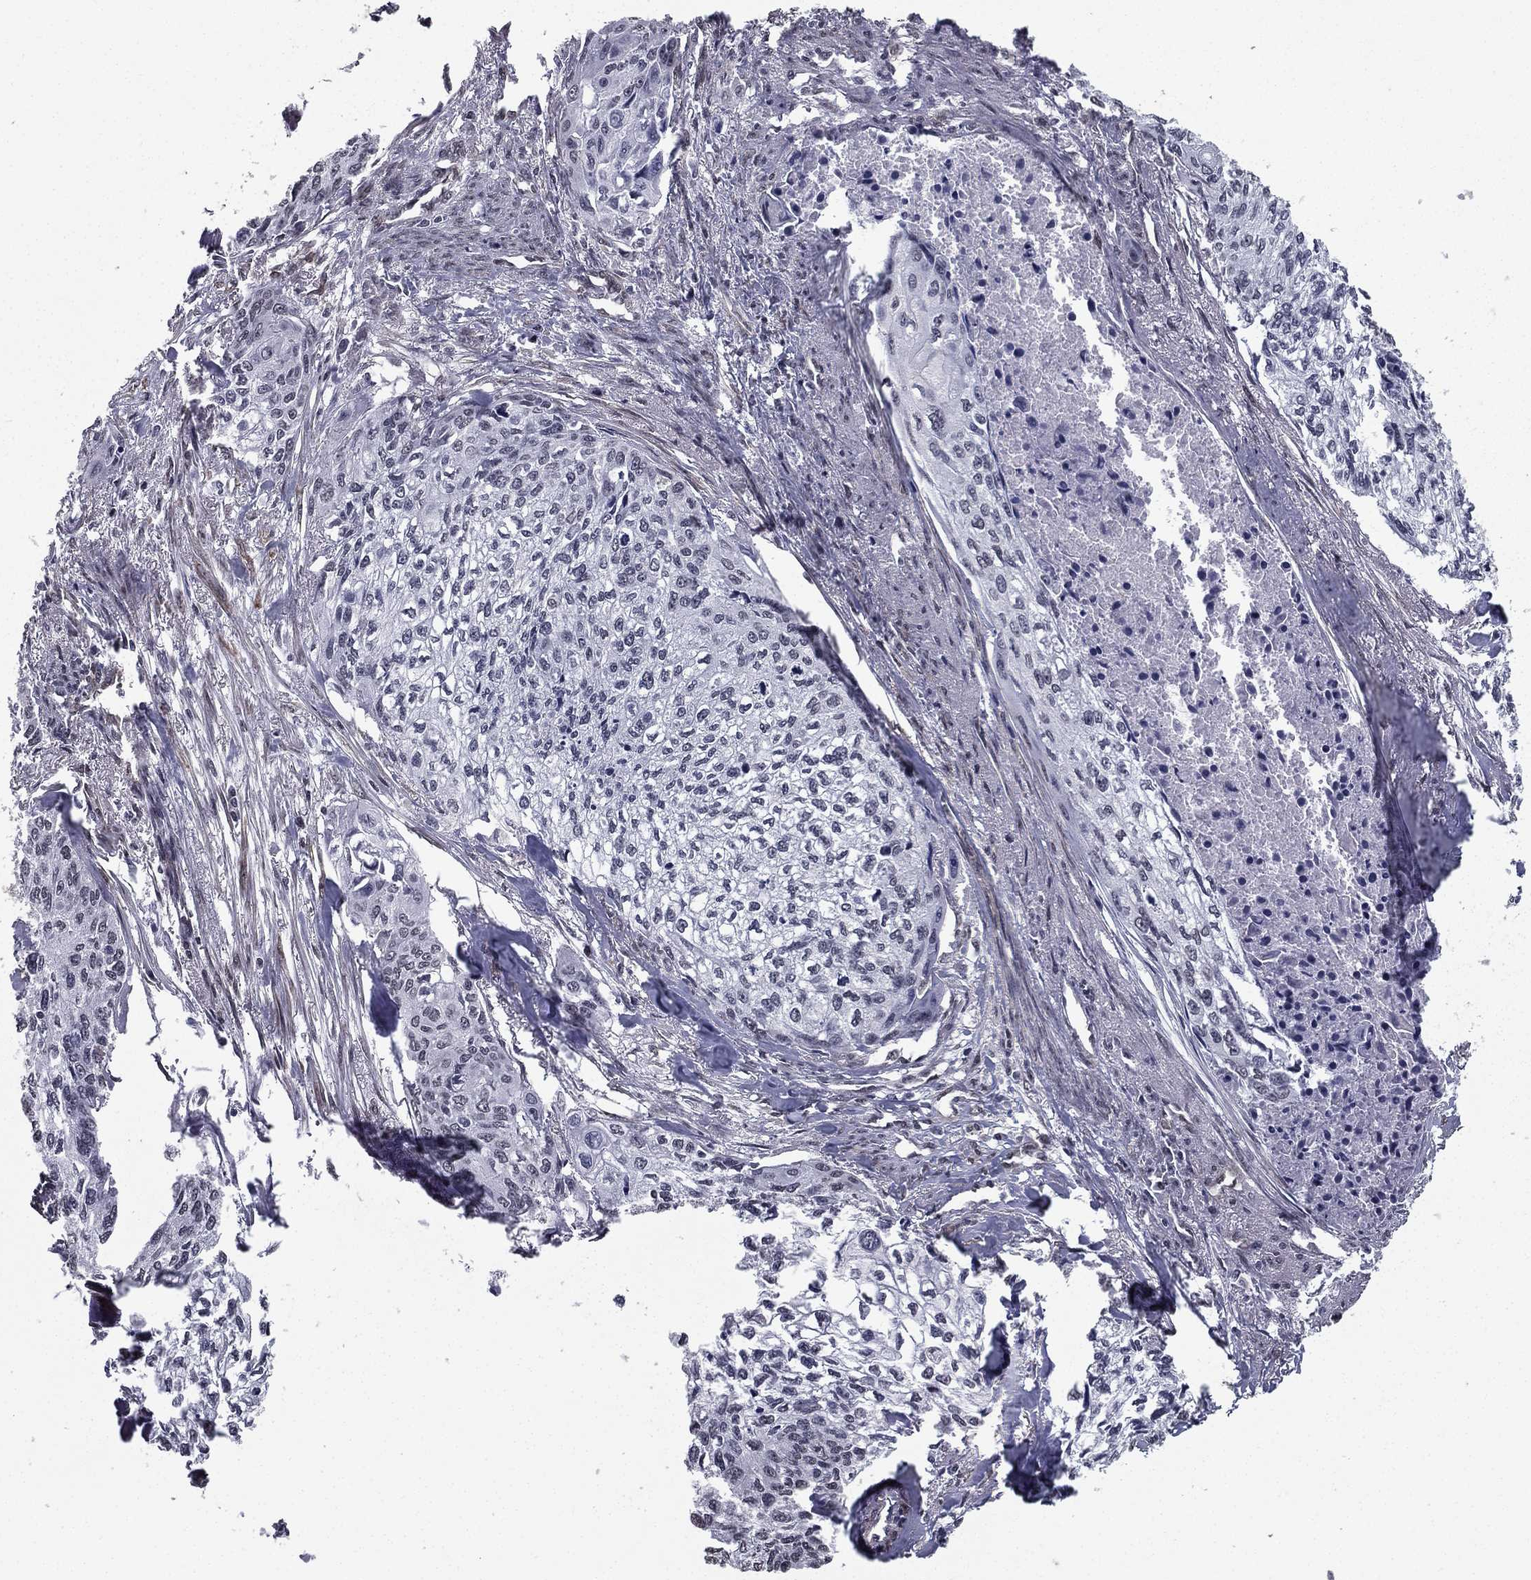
{"staining": {"intensity": "negative", "quantity": "none", "location": "none"}, "tissue": "cervical cancer", "cell_type": "Tumor cells", "image_type": "cancer", "snomed": [{"axis": "morphology", "description": "Squamous cell carcinoma, NOS"}, {"axis": "topography", "description": "Cervix"}], "caption": "Cervical squamous cell carcinoma was stained to show a protein in brown. There is no significant positivity in tumor cells.", "gene": "RARB", "patient": {"sex": "female", "age": 58}}